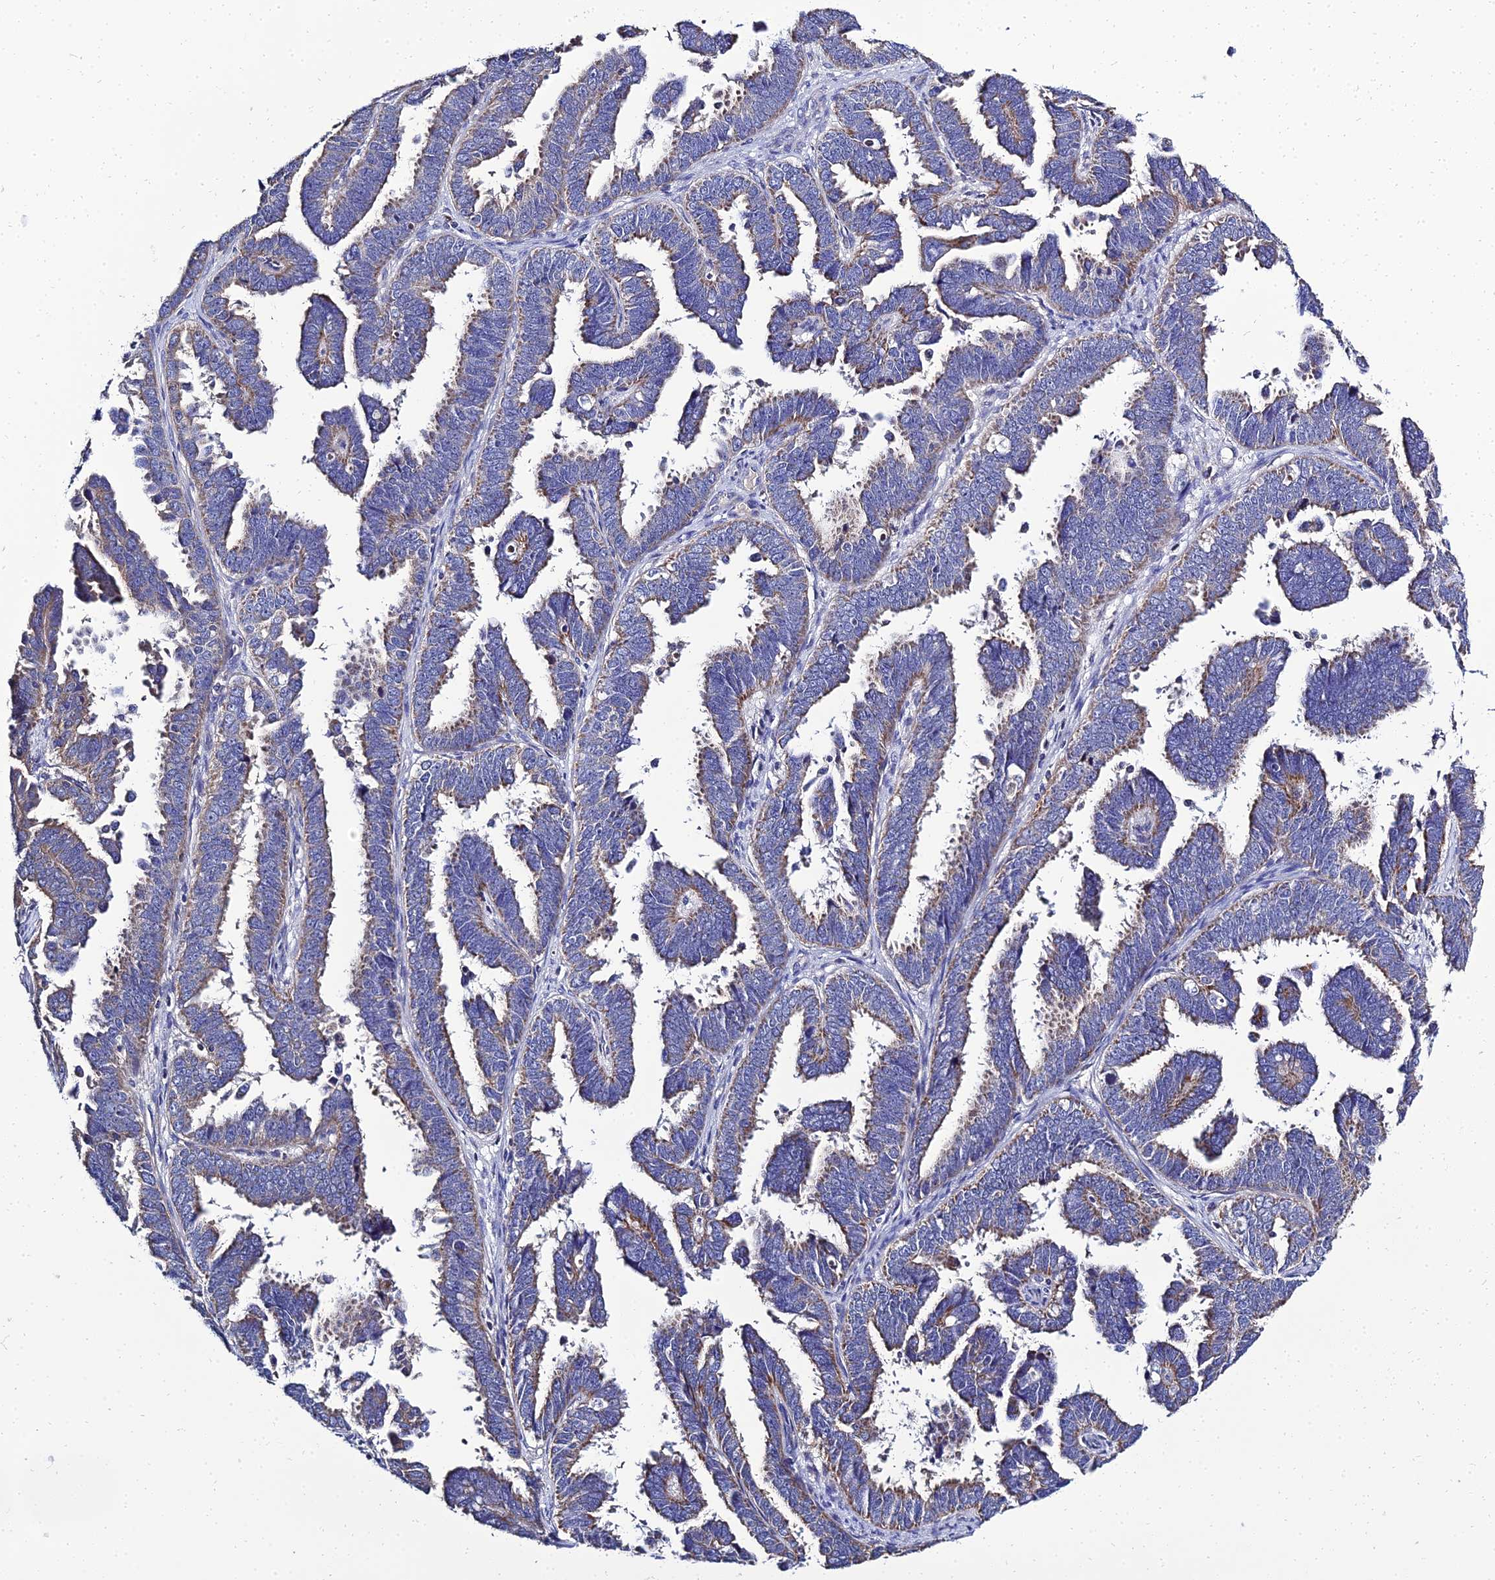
{"staining": {"intensity": "weak", "quantity": "25%-75%", "location": "cytoplasmic/membranous"}, "tissue": "endometrial cancer", "cell_type": "Tumor cells", "image_type": "cancer", "snomed": [{"axis": "morphology", "description": "Adenocarcinoma, NOS"}, {"axis": "topography", "description": "Endometrium"}], "caption": "Weak cytoplasmic/membranous staining for a protein is identified in about 25%-75% of tumor cells of adenocarcinoma (endometrial) using immunohistochemistry (IHC).", "gene": "NPY", "patient": {"sex": "female", "age": 75}}